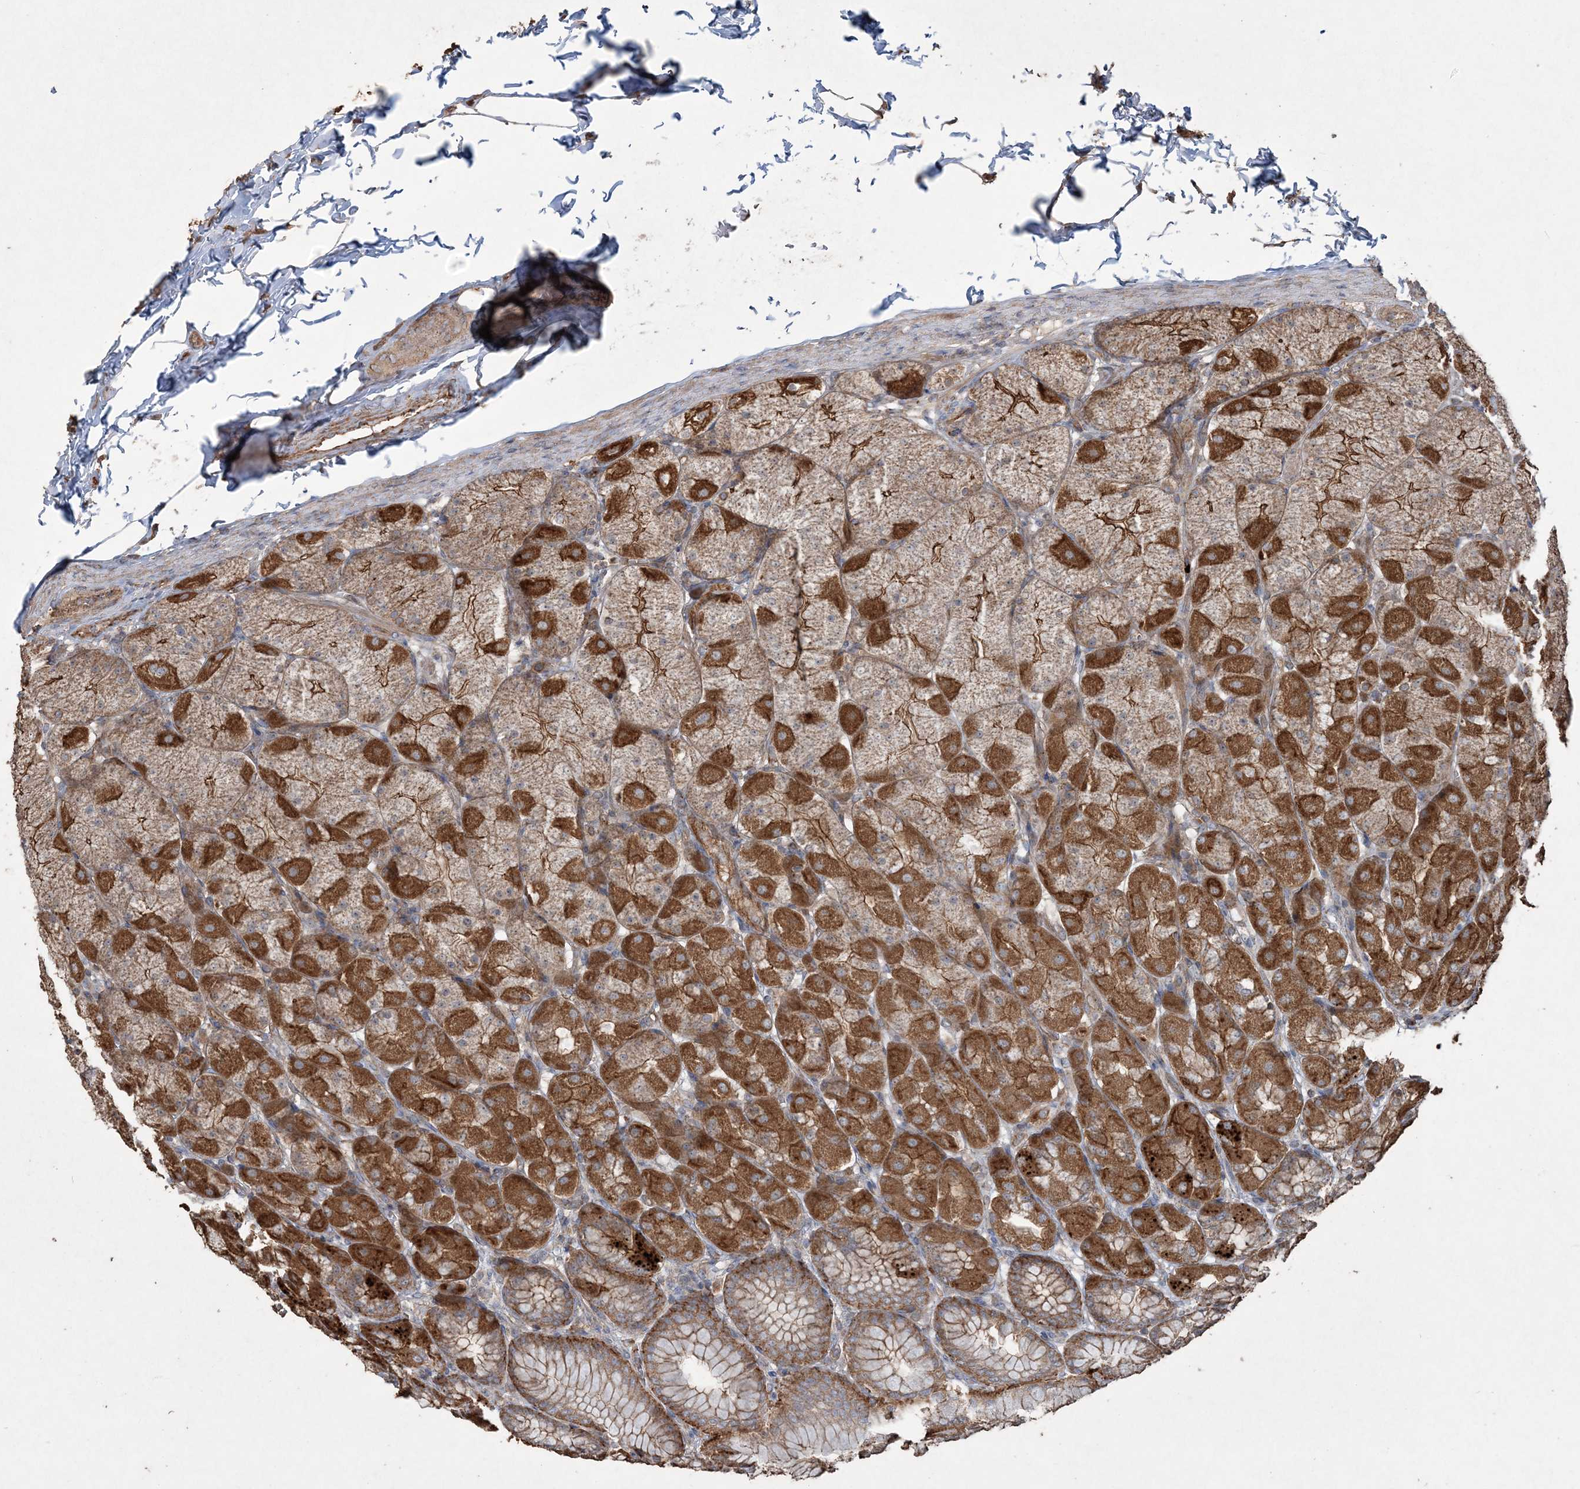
{"staining": {"intensity": "strong", "quantity": ">75%", "location": "cytoplasmic/membranous"}, "tissue": "stomach", "cell_type": "Glandular cells", "image_type": "normal", "snomed": [{"axis": "morphology", "description": "Normal tissue, NOS"}, {"axis": "topography", "description": "Stomach, upper"}], "caption": "Protein analysis of normal stomach displays strong cytoplasmic/membranous positivity in about >75% of glandular cells. (IHC, brightfield microscopy, high magnification).", "gene": "TTC7A", "patient": {"sex": "female", "age": 56}}